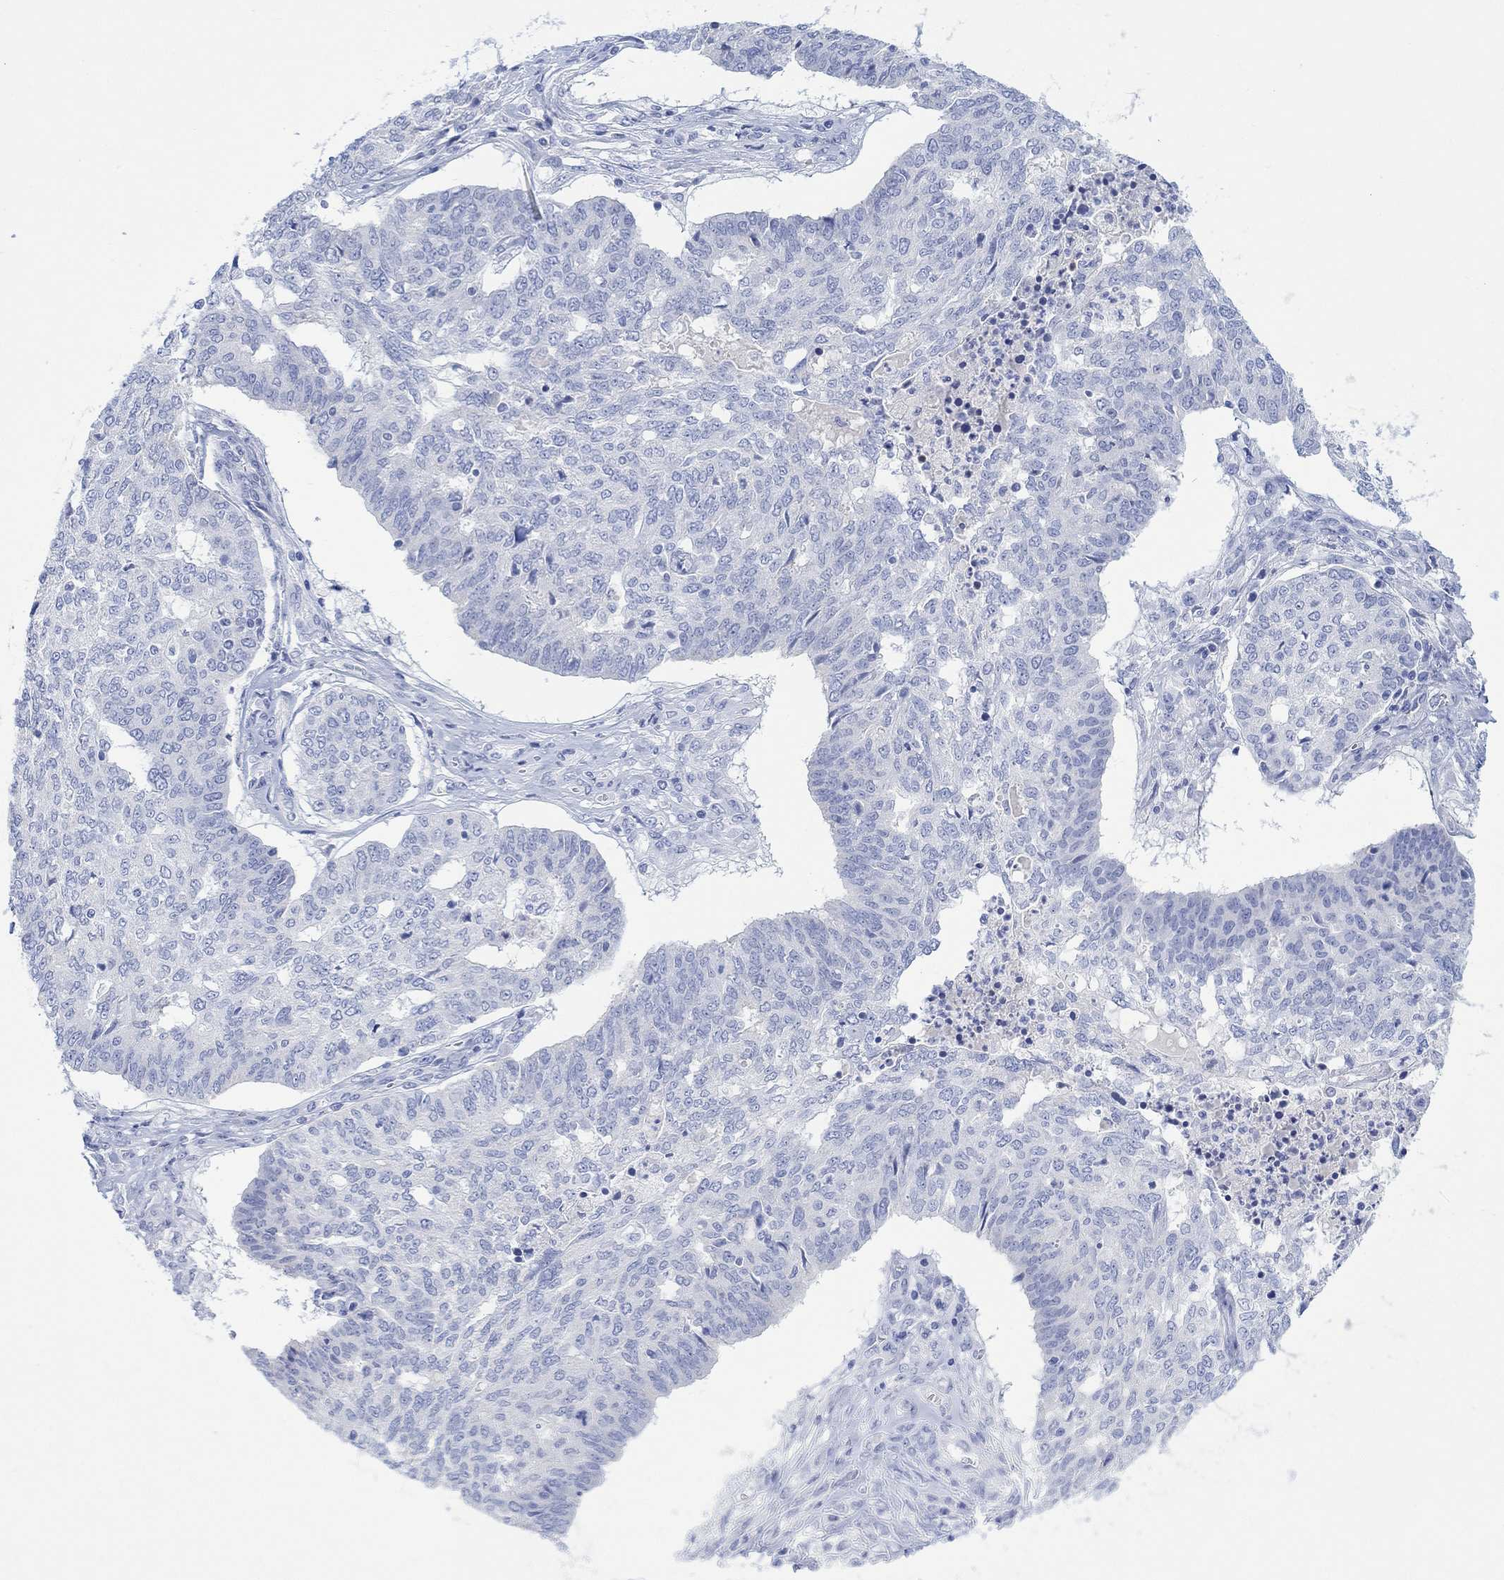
{"staining": {"intensity": "negative", "quantity": "none", "location": "none"}, "tissue": "ovarian cancer", "cell_type": "Tumor cells", "image_type": "cancer", "snomed": [{"axis": "morphology", "description": "Cystadenocarcinoma, serous, NOS"}, {"axis": "topography", "description": "Ovary"}], "caption": "The photomicrograph shows no significant expression in tumor cells of ovarian serous cystadenocarcinoma.", "gene": "CALCA", "patient": {"sex": "female", "age": 67}}